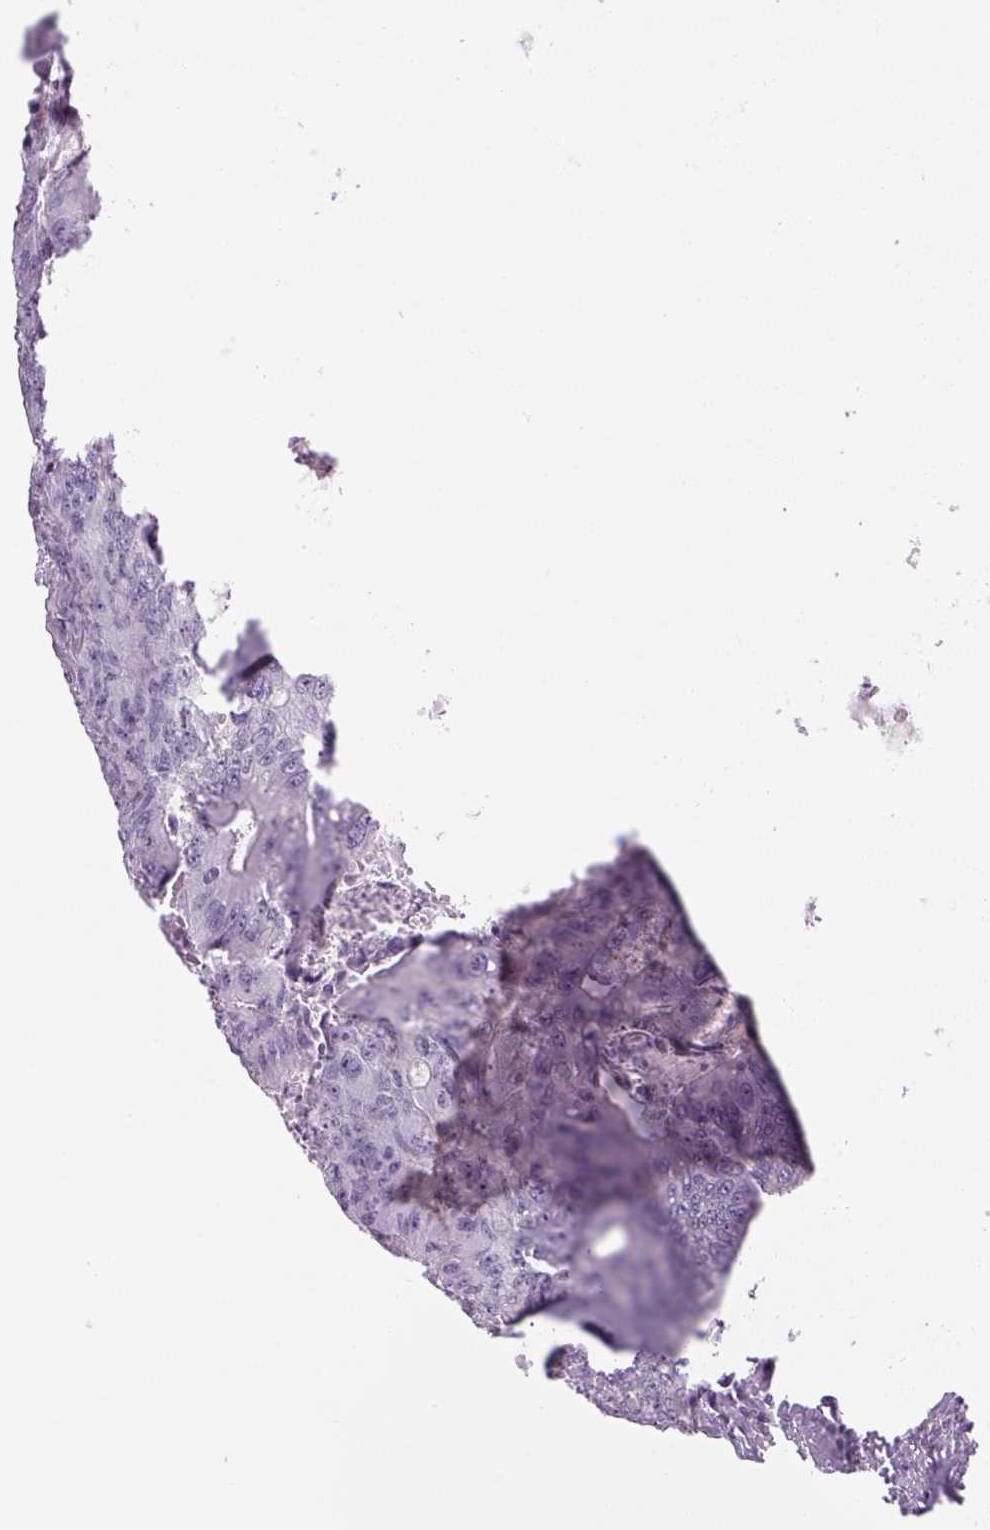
{"staining": {"intensity": "negative", "quantity": "none", "location": "none"}, "tissue": "colorectal cancer", "cell_type": "Tumor cells", "image_type": "cancer", "snomed": [{"axis": "morphology", "description": "Adenocarcinoma, NOS"}, {"axis": "topography", "description": "Colon"}], "caption": "Tumor cells show no significant expression in colorectal cancer.", "gene": "PRRT1", "patient": {"sex": "male", "age": 67}}